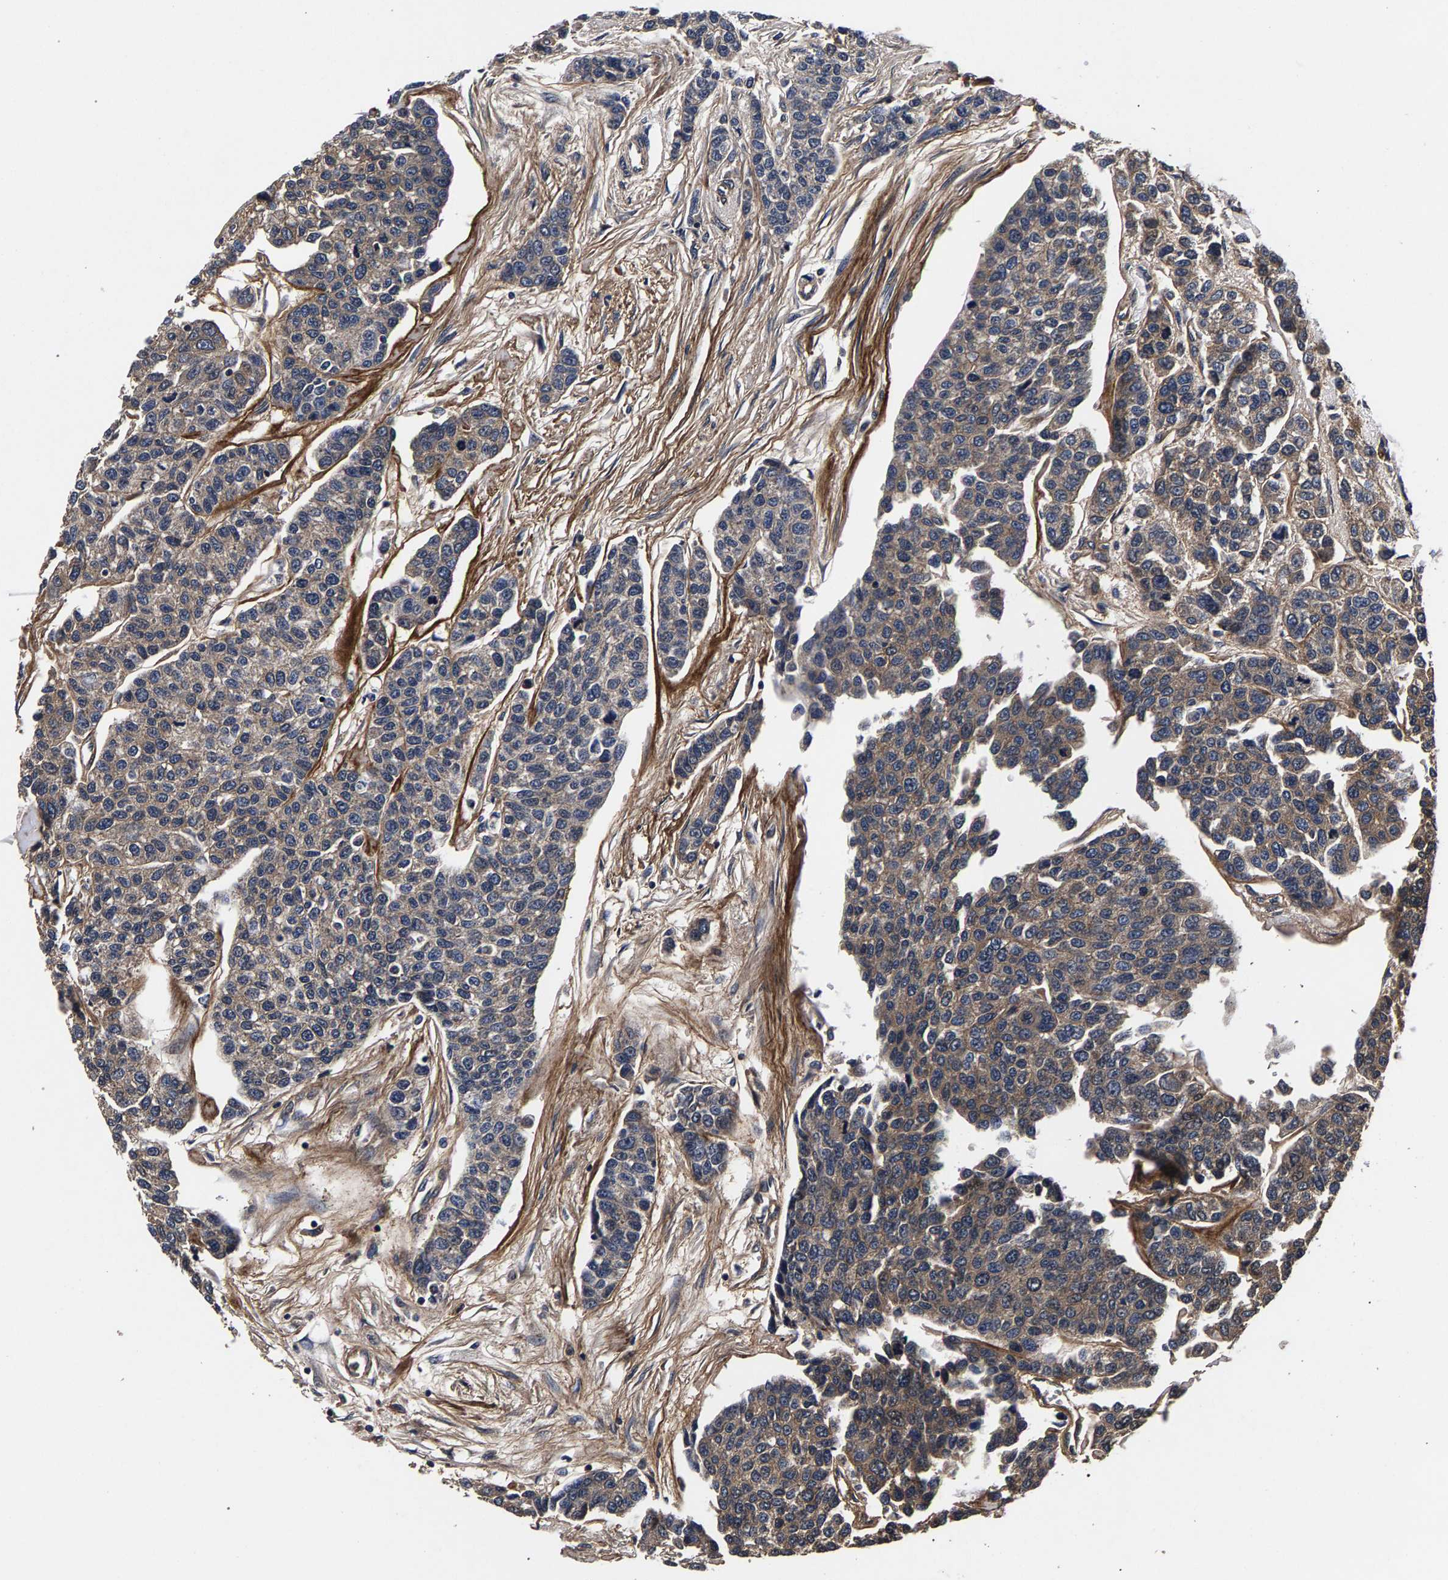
{"staining": {"intensity": "weak", "quantity": ">75%", "location": "cytoplasmic/membranous"}, "tissue": "breast cancer", "cell_type": "Tumor cells", "image_type": "cancer", "snomed": [{"axis": "morphology", "description": "Duct carcinoma"}, {"axis": "topography", "description": "Breast"}], "caption": "Immunohistochemistry photomicrograph of neoplastic tissue: breast cancer (intraductal carcinoma) stained using immunohistochemistry exhibits low levels of weak protein expression localized specifically in the cytoplasmic/membranous of tumor cells, appearing as a cytoplasmic/membranous brown color.", "gene": "MARCHF7", "patient": {"sex": "female", "age": 51}}